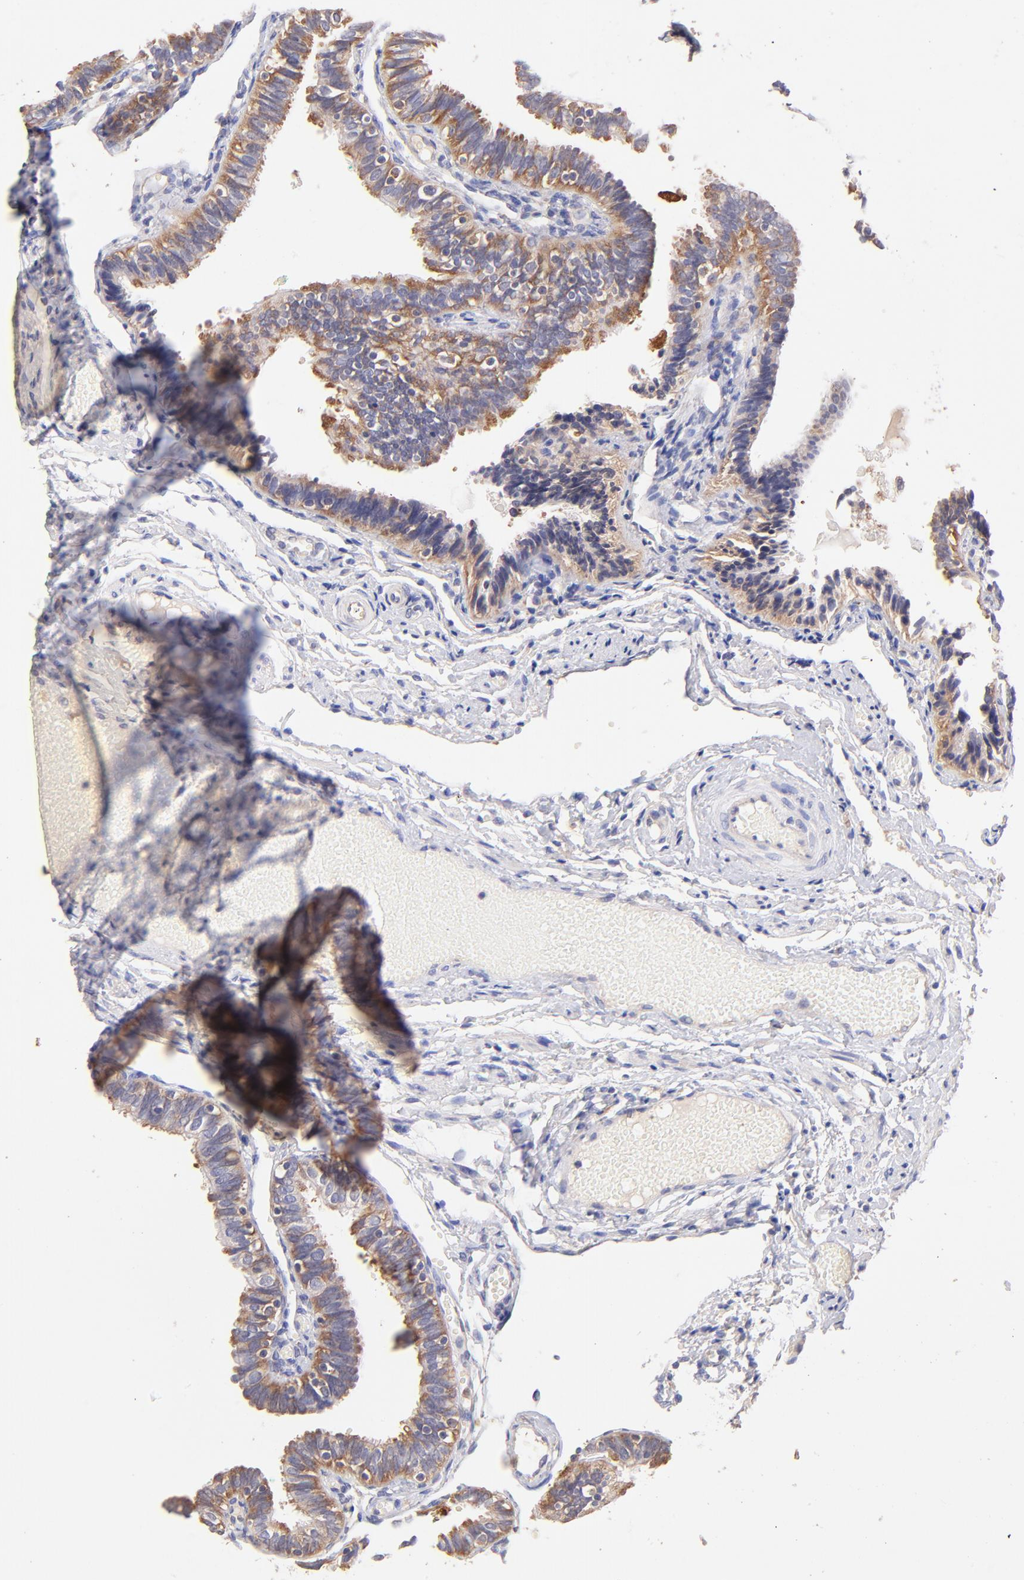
{"staining": {"intensity": "moderate", "quantity": ">75%", "location": "cytoplasmic/membranous"}, "tissue": "fallopian tube", "cell_type": "Glandular cells", "image_type": "normal", "snomed": [{"axis": "morphology", "description": "Normal tissue, NOS"}, {"axis": "topography", "description": "Fallopian tube"}], "caption": "About >75% of glandular cells in normal fallopian tube exhibit moderate cytoplasmic/membranous protein staining as visualized by brown immunohistochemical staining.", "gene": "RPL11", "patient": {"sex": "female", "age": 46}}